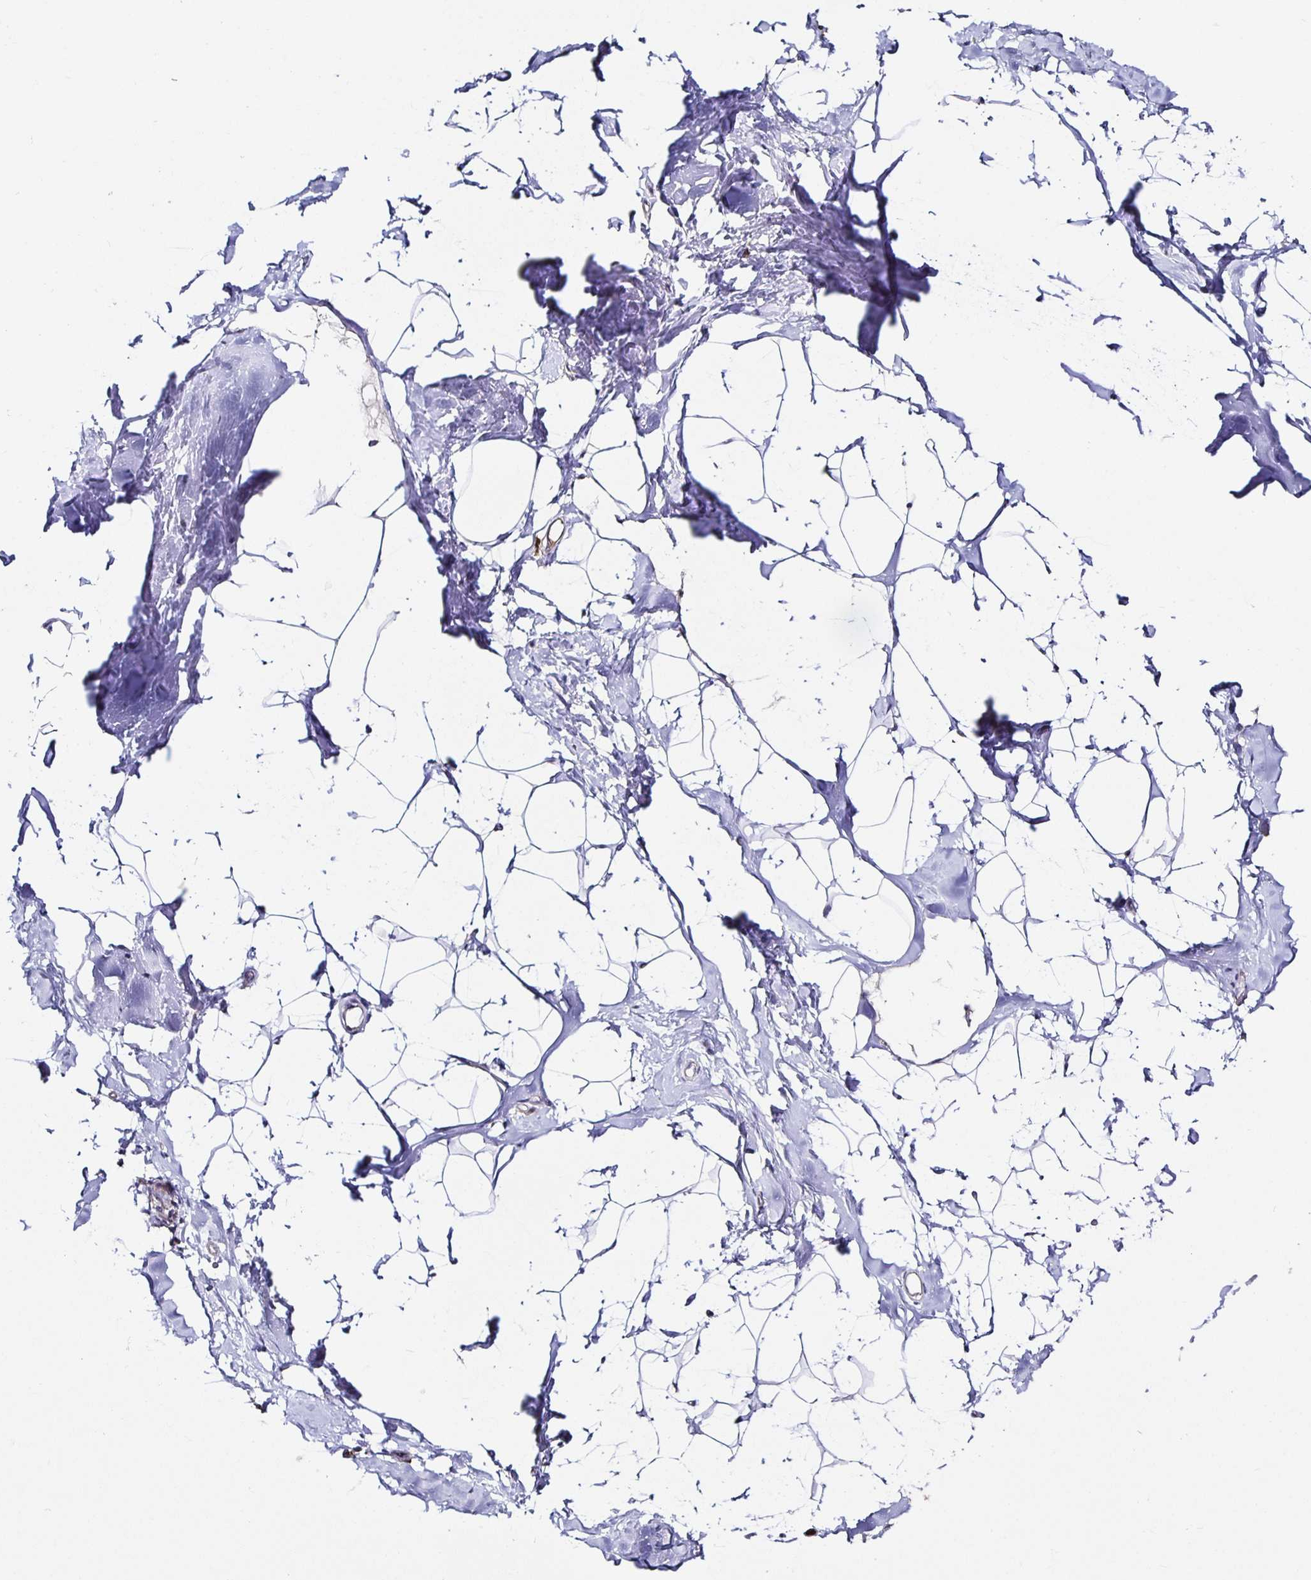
{"staining": {"intensity": "negative", "quantity": "none", "location": "none"}, "tissue": "breast", "cell_type": "Adipocytes", "image_type": "normal", "snomed": [{"axis": "morphology", "description": "Normal tissue, NOS"}, {"axis": "topography", "description": "Breast"}], "caption": "This is a histopathology image of IHC staining of unremarkable breast, which shows no expression in adipocytes.", "gene": "TLR4", "patient": {"sex": "female", "age": 32}}